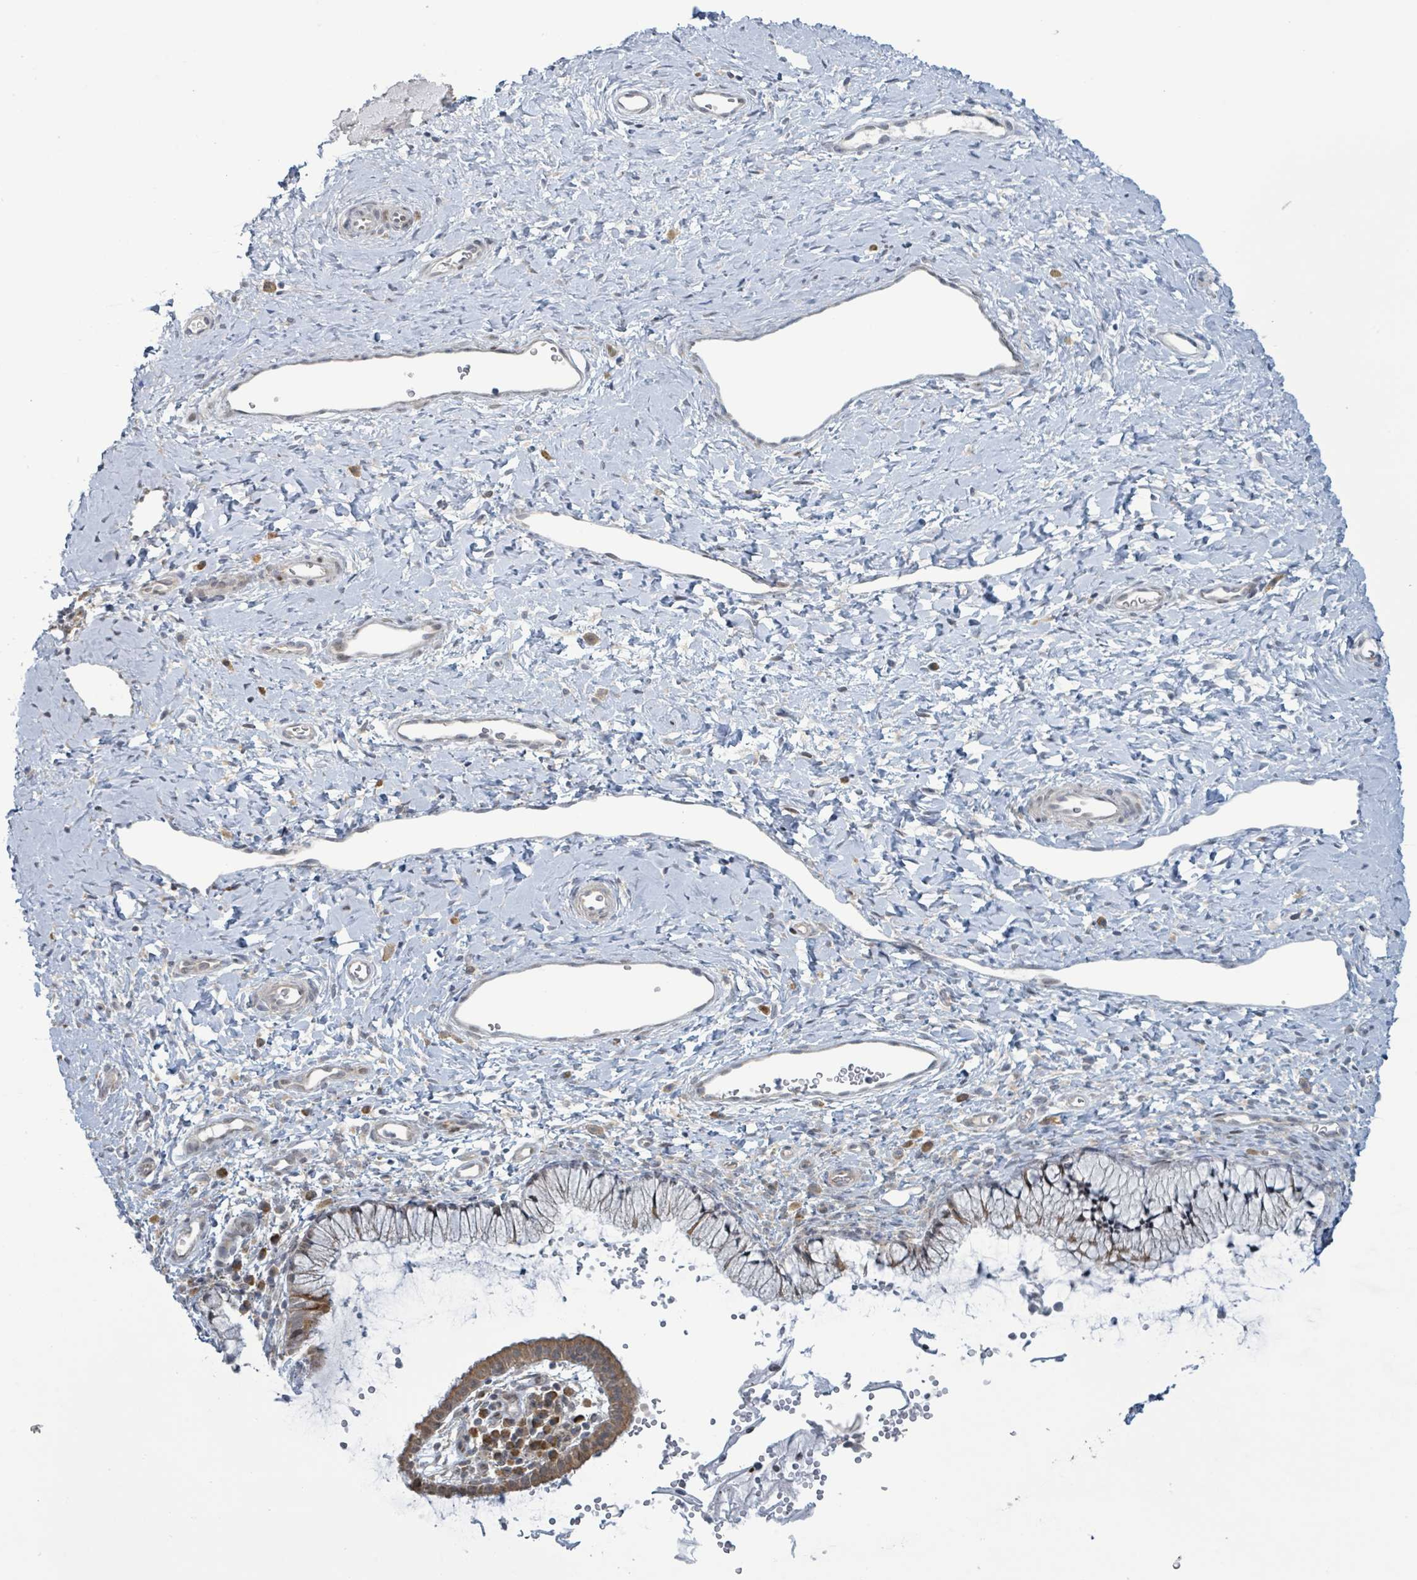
{"staining": {"intensity": "moderate", "quantity": "<25%", "location": "cytoplasmic/membranous"}, "tissue": "cervix", "cell_type": "Glandular cells", "image_type": "normal", "snomed": [{"axis": "morphology", "description": "Normal tissue, NOS"}, {"axis": "topography", "description": "Cervix"}], "caption": "Normal cervix was stained to show a protein in brown. There is low levels of moderate cytoplasmic/membranous staining in about <25% of glandular cells. The staining was performed using DAB (3,3'-diaminobenzidine) to visualize the protein expression in brown, while the nuclei were stained in blue with hematoxylin (Magnification: 20x).", "gene": "RPL32", "patient": {"sex": "female", "age": 36}}